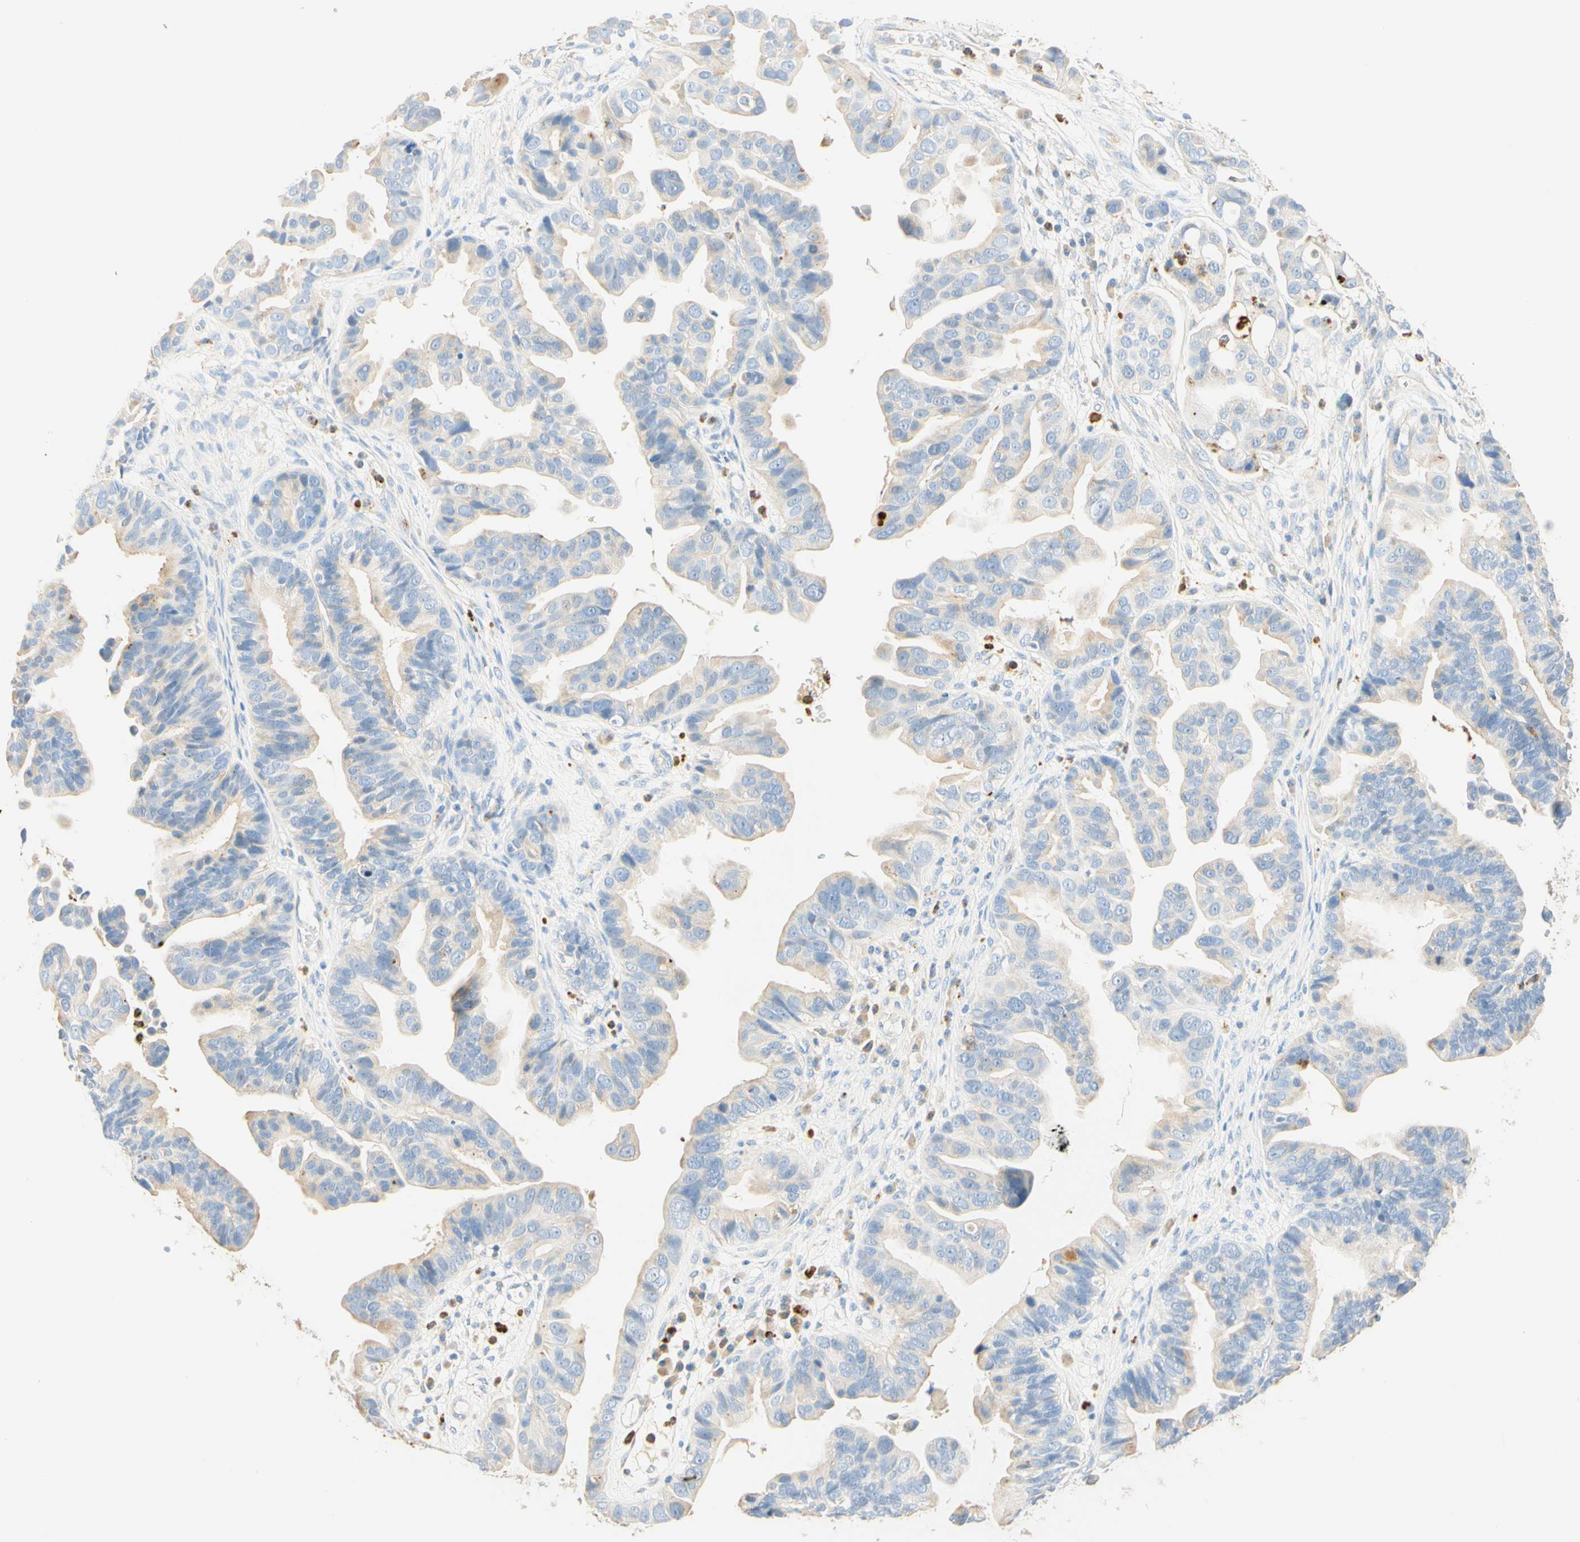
{"staining": {"intensity": "weak", "quantity": "25%-75%", "location": "cytoplasmic/membranous"}, "tissue": "ovarian cancer", "cell_type": "Tumor cells", "image_type": "cancer", "snomed": [{"axis": "morphology", "description": "Cystadenocarcinoma, serous, NOS"}, {"axis": "topography", "description": "Ovary"}], "caption": "Weak cytoplasmic/membranous protein expression is seen in about 25%-75% of tumor cells in serous cystadenocarcinoma (ovarian). (brown staining indicates protein expression, while blue staining denotes nuclei).", "gene": "CD63", "patient": {"sex": "female", "age": 56}}